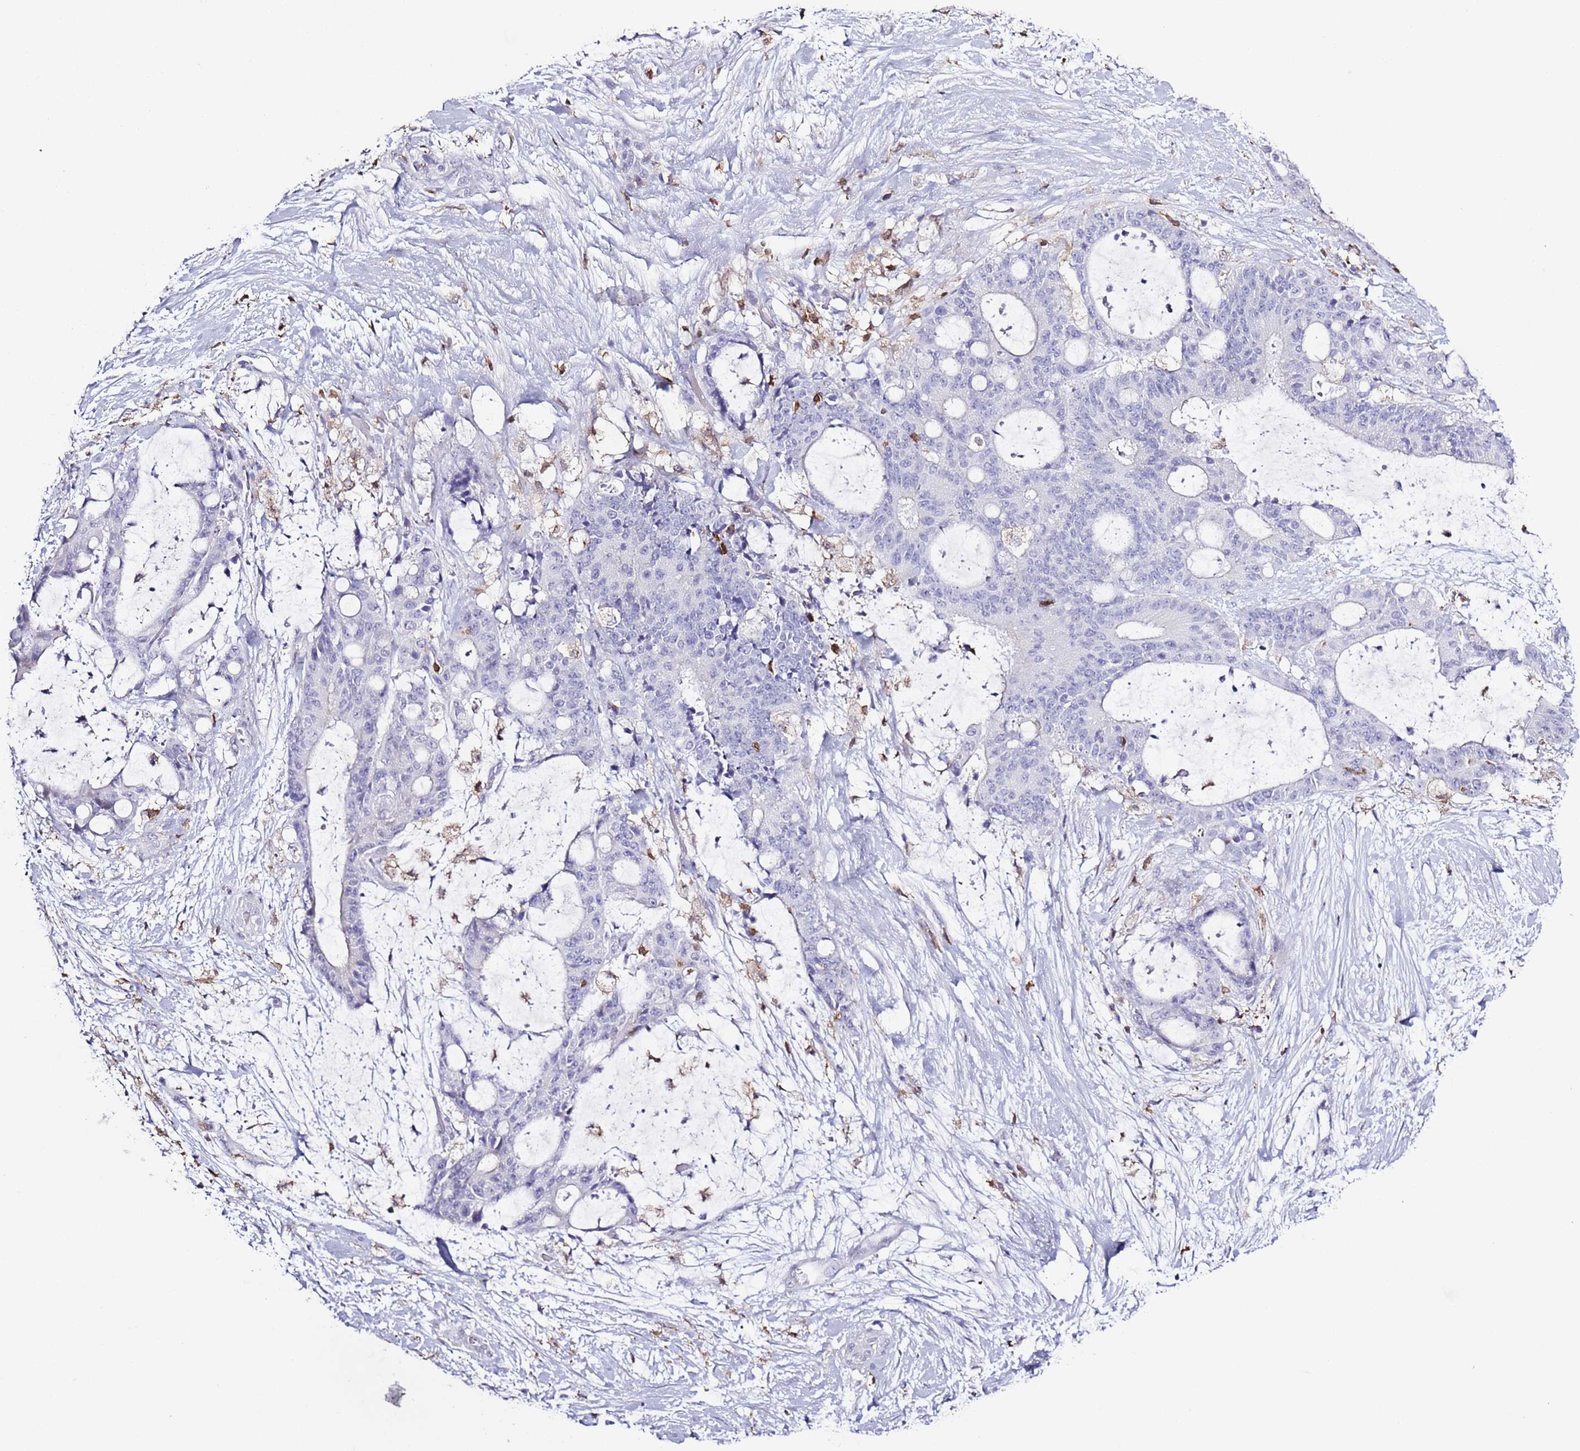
{"staining": {"intensity": "negative", "quantity": "none", "location": "none"}, "tissue": "liver cancer", "cell_type": "Tumor cells", "image_type": "cancer", "snomed": [{"axis": "morphology", "description": "Normal tissue, NOS"}, {"axis": "morphology", "description": "Cholangiocarcinoma"}, {"axis": "topography", "description": "Liver"}, {"axis": "topography", "description": "Peripheral nerve tissue"}], "caption": "This is an immunohistochemistry (IHC) photomicrograph of liver cholangiocarcinoma. There is no expression in tumor cells.", "gene": "LPXN", "patient": {"sex": "female", "age": 73}}